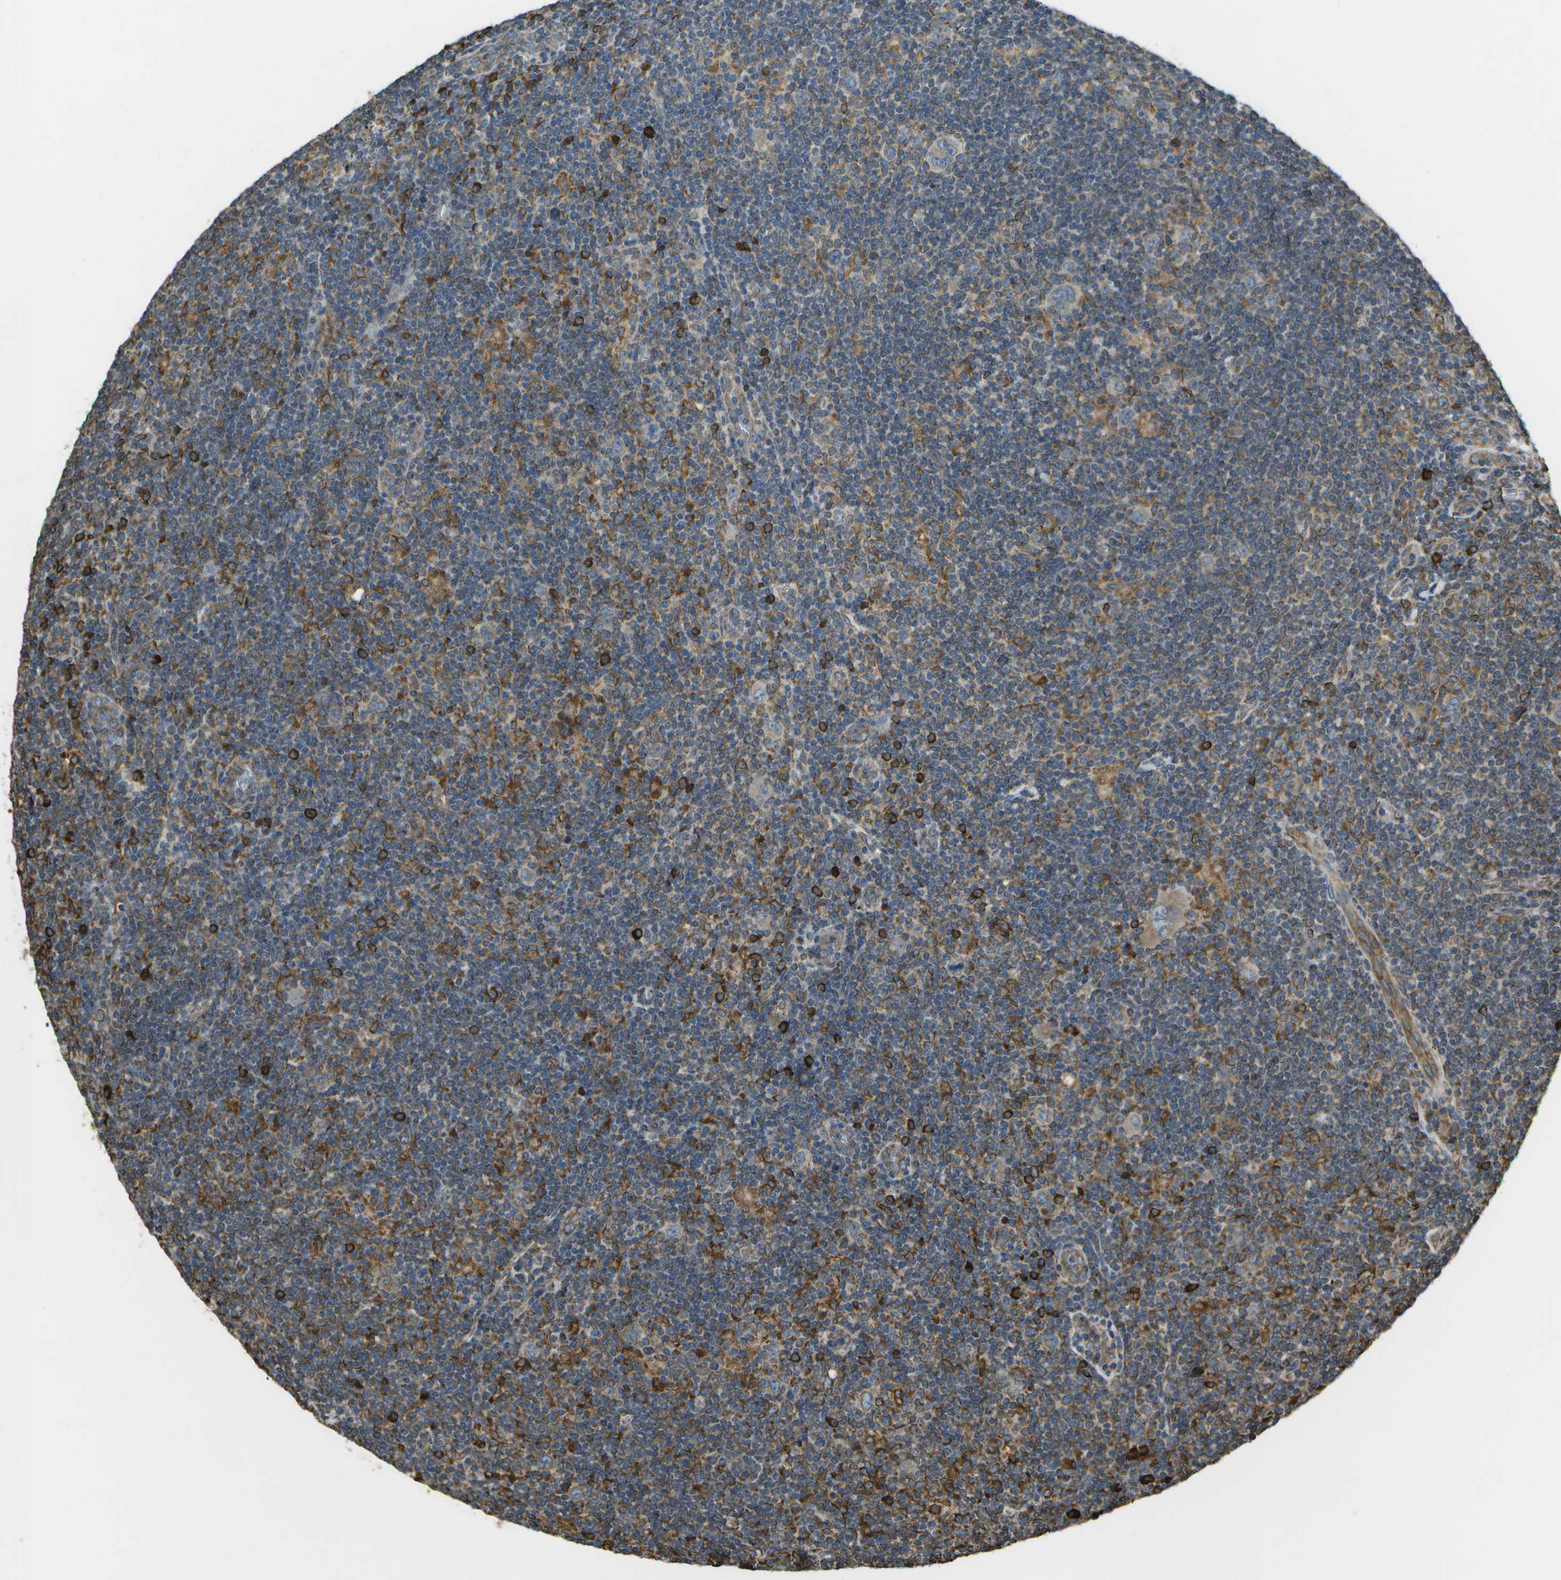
{"staining": {"intensity": "weak", "quantity": "25%-75%", "location": "cytoplasmic/membranous"}, "tissue": "lymphoma", "cell_type": "Tumor cells", "image_type": "cancer", "snomed": [{"axis": "morphology", "description": "Hodgkin's disease, NOS"}, {"axis": "topography", "description": "Lymph node"}], "caption": "Protein expression by immunohistochemistry (IHC) displays weak cytoplasmic/membranous expression in approximately 25%-75% of tumor cells in Hodgkin's disease. Nuclei are stained in blue.", "gene": "PDIA4", "patient": {"sex": "female", "age": 57}}